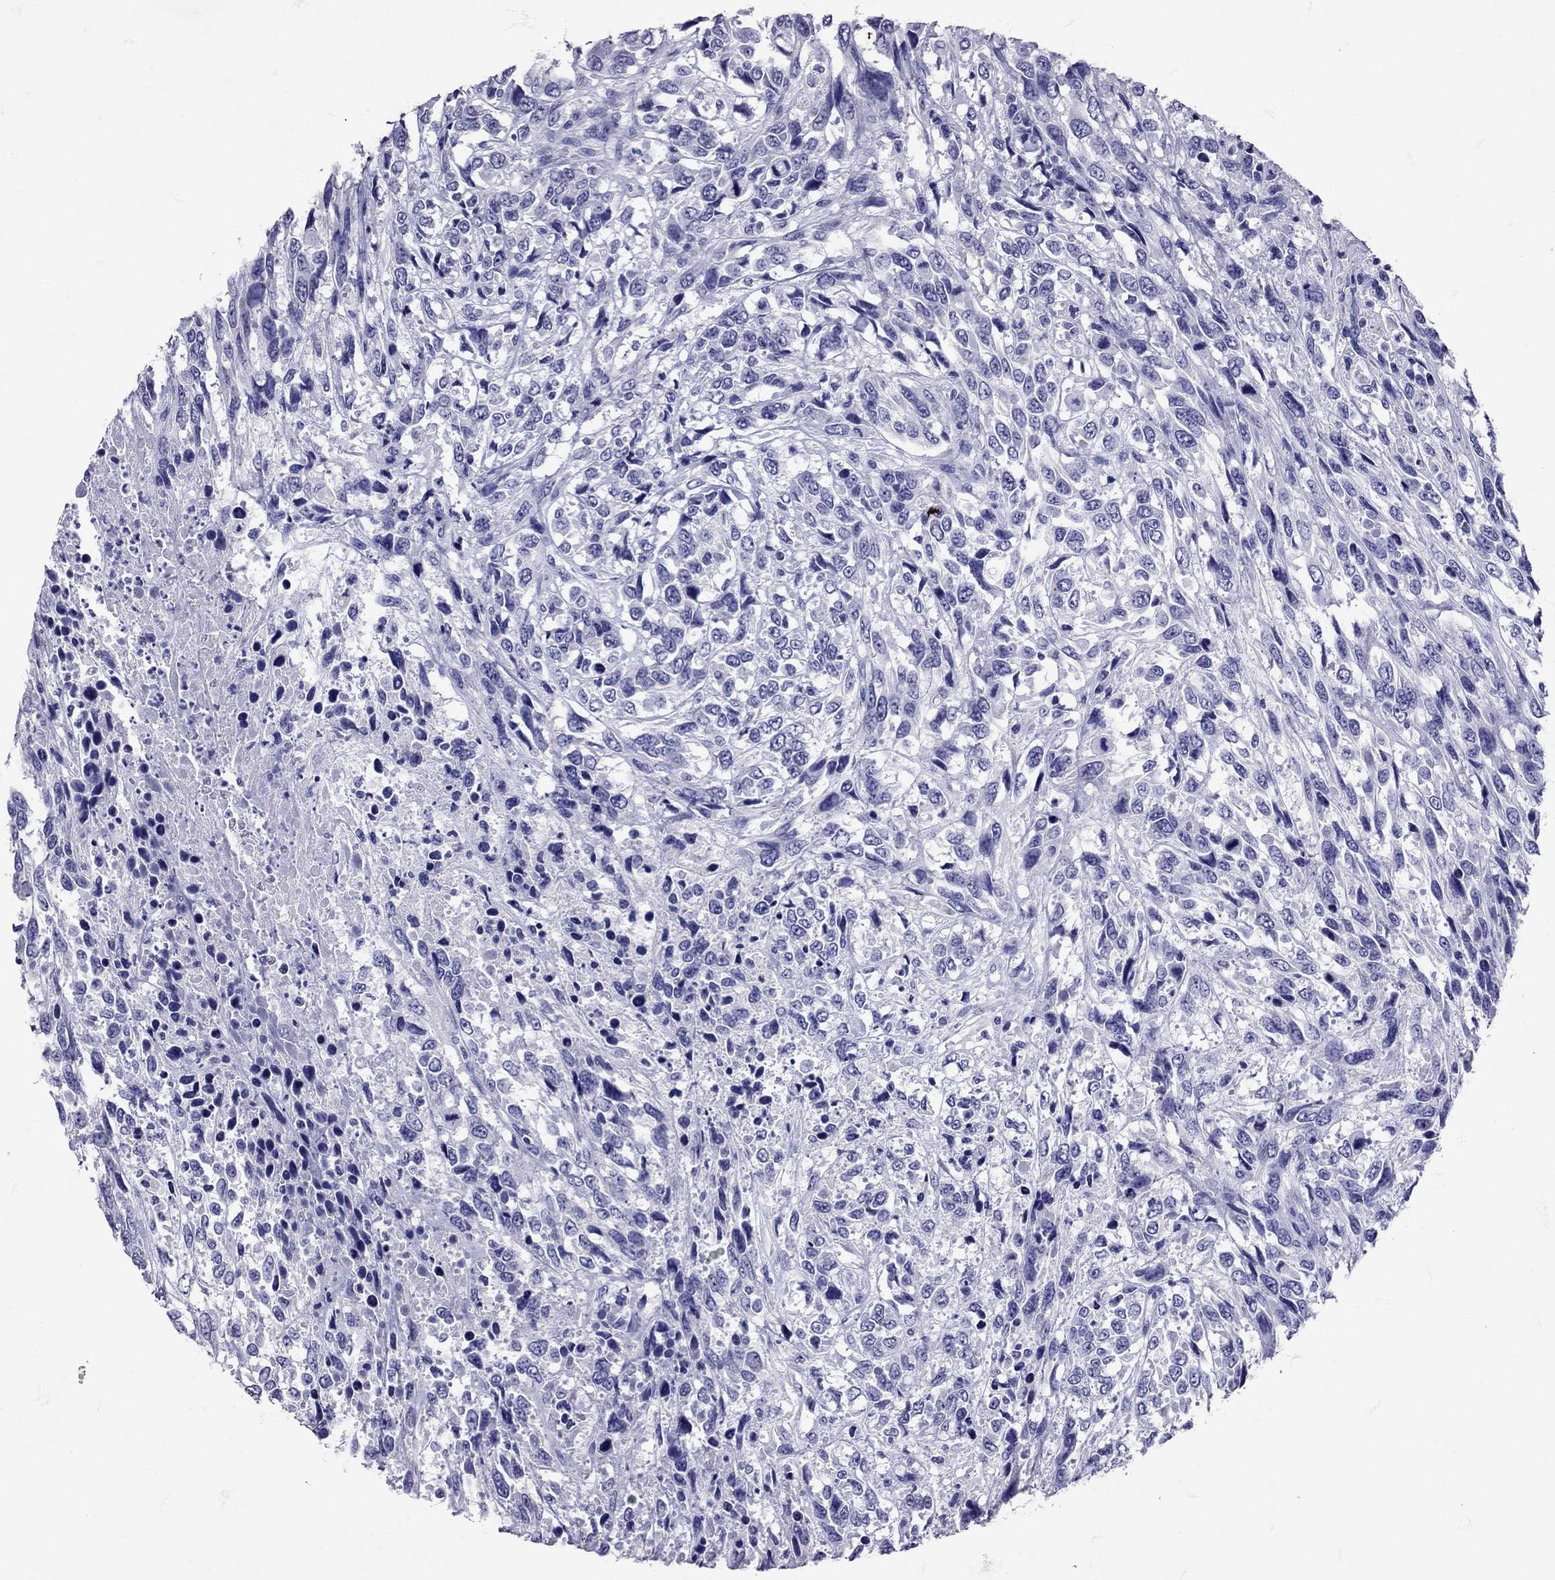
{"staining": {"intensity": "negative", "quantity": "none", "location": "none"}, "tissue": "urothelial cancer", "cell_type": "Tumor cells", "image_type": "cancer", "snomed": [{"axis": "morphology", "description": "Urothelial carcinoma, High grade"}, {"axis": "topography", "description": "Urinary bladder"}], "caption": "An IHC histopathology image of urothelial cancer is shown. There is no staining in tumor cells of urothelial cancer.", "gene": "AVP", "patient": {"sex": "female", "age": 70}}